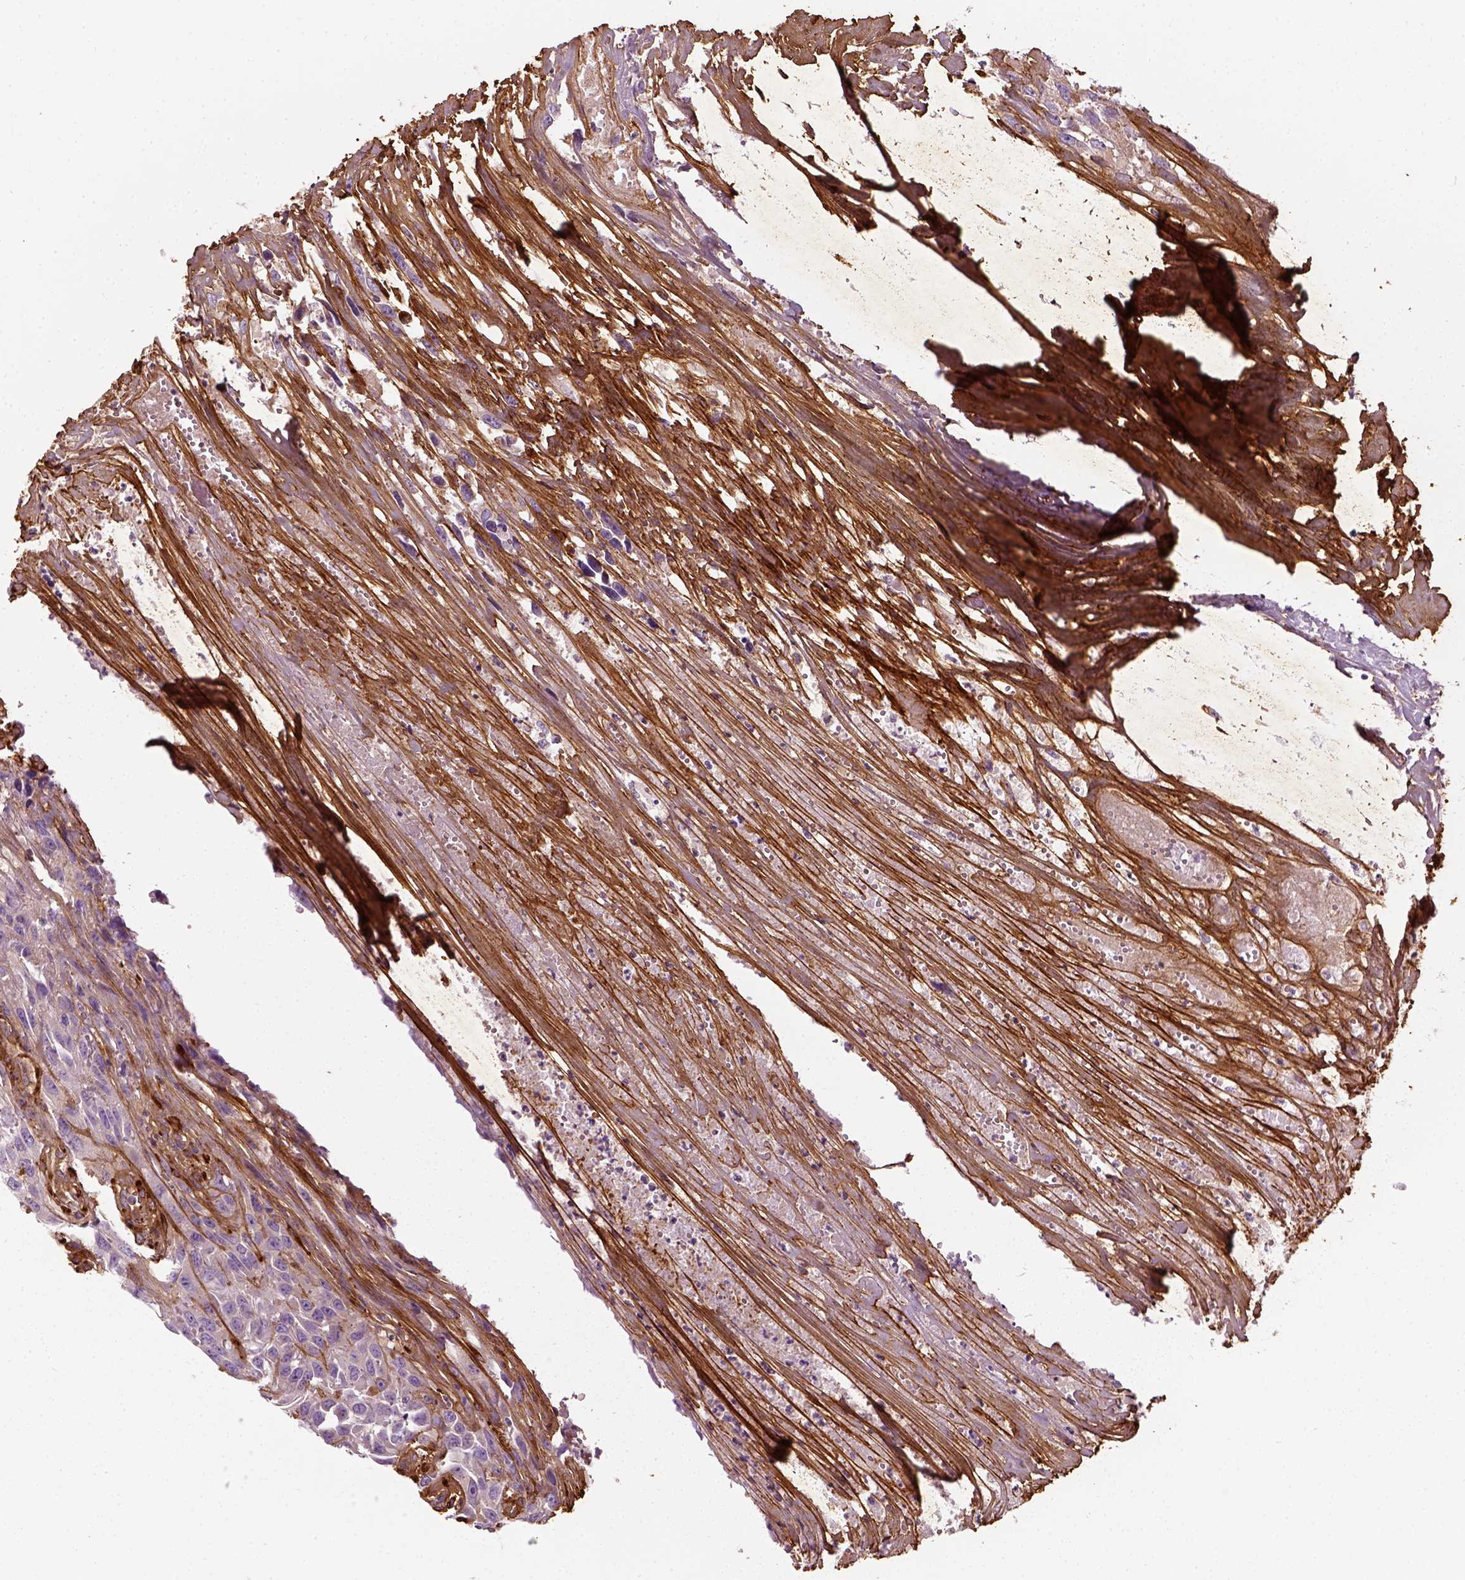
{"staining": {"intensity": "negative", "quantity": "none", "location": "none"}, "tissue": "urothelial cancer", "cell_type": "Tumor cells", "image_type": "cancer", "snomed": [{"axis": "morphology", "description": "Urothelial carcinoma, High grade"}, {"axis": "topography", "description": "Urinary bladder"}], "caption": "A high-resolution histopathology image shows immunohistochemistry (IHC) staining of urothelial cancer, which exhibits no significant expression in tumor cells.", "gene": "COL6A2", "patient": {"sex": "male", "age": 67}}